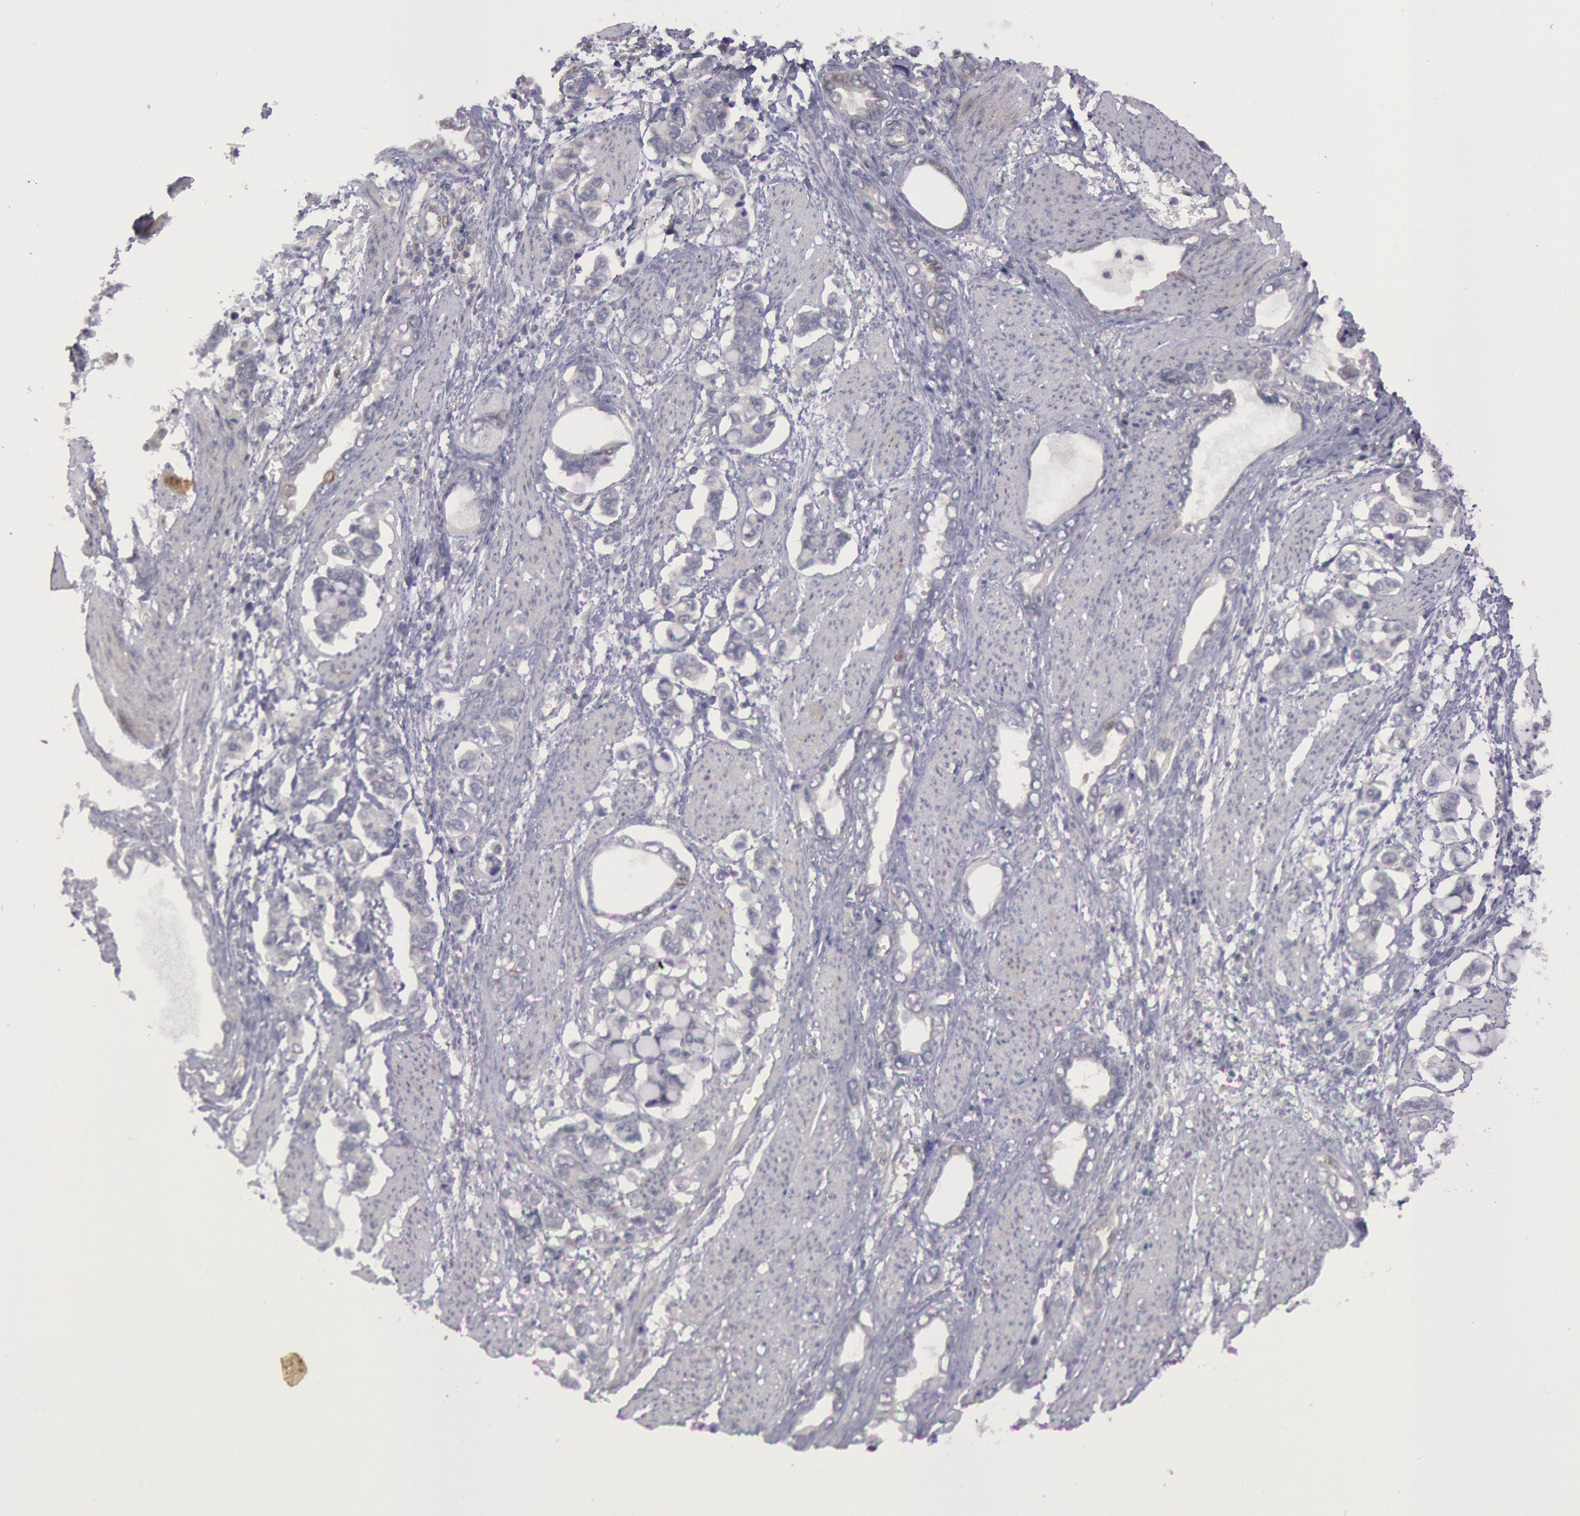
{"staining": {"intensity": "negative", "quantity": "none", "location": "none"}, "tissue": "stomach cancer", "cell_type": "Tumor cells", "image_type": "cancer", "snomed": [{"axis": "morphology", "description": "Adenocarcinoma, NOS"}, {"axis": "topography", "description": "Stomach"}], "caption": "The immunohistochemistry (IHC) histopathology image has no significant staining in tumor cells of stomach adenocarcinoma tissue.", "gene": "TRIB2", "patient": {"sex": "male", "age": 78}}